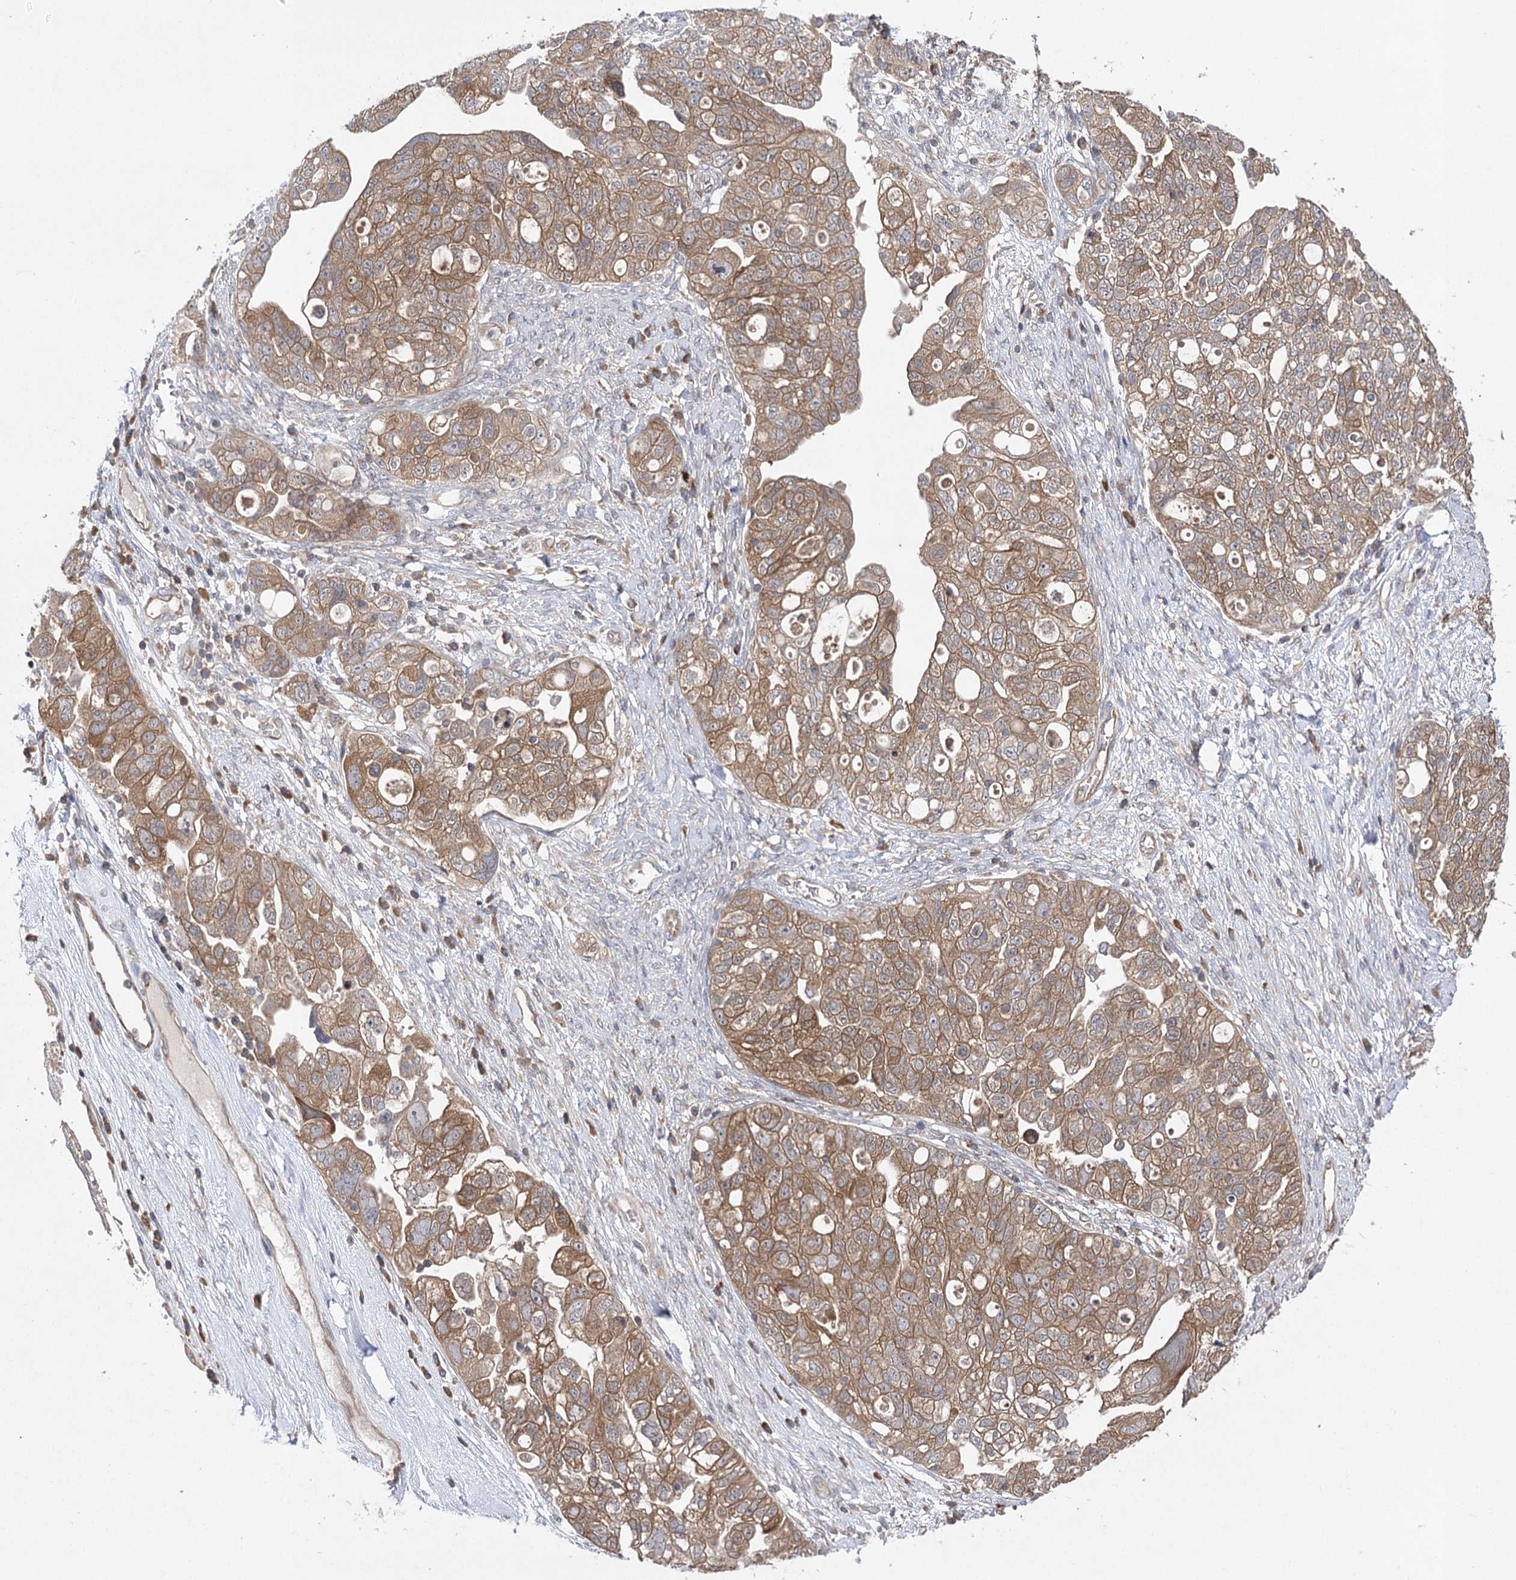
{"staining": {"intensity": "moderate", "quantity": ">75%", "location": "cytoplasmic/membranous"}, "tissue": "ovarian cancer", "cell_type": "Tumor cells", "image_type": "cancer", "snomed": [{"axis": "morphology", "description": "Carcinoma, NOS"}, {"axis": "morphology", "description": "Cystadenocarcinoma, serous, NOS"}, {"axis": "topography", "description": "Ovary"}], "caption": "Ovarian cancer was stained to show a protein in brown. There is medium levels of moderate cytoplasmic/membranous expression in about >75% of tumor cells.", "gene": "BCR", "patient": {"sex": "female", "age": 69}}